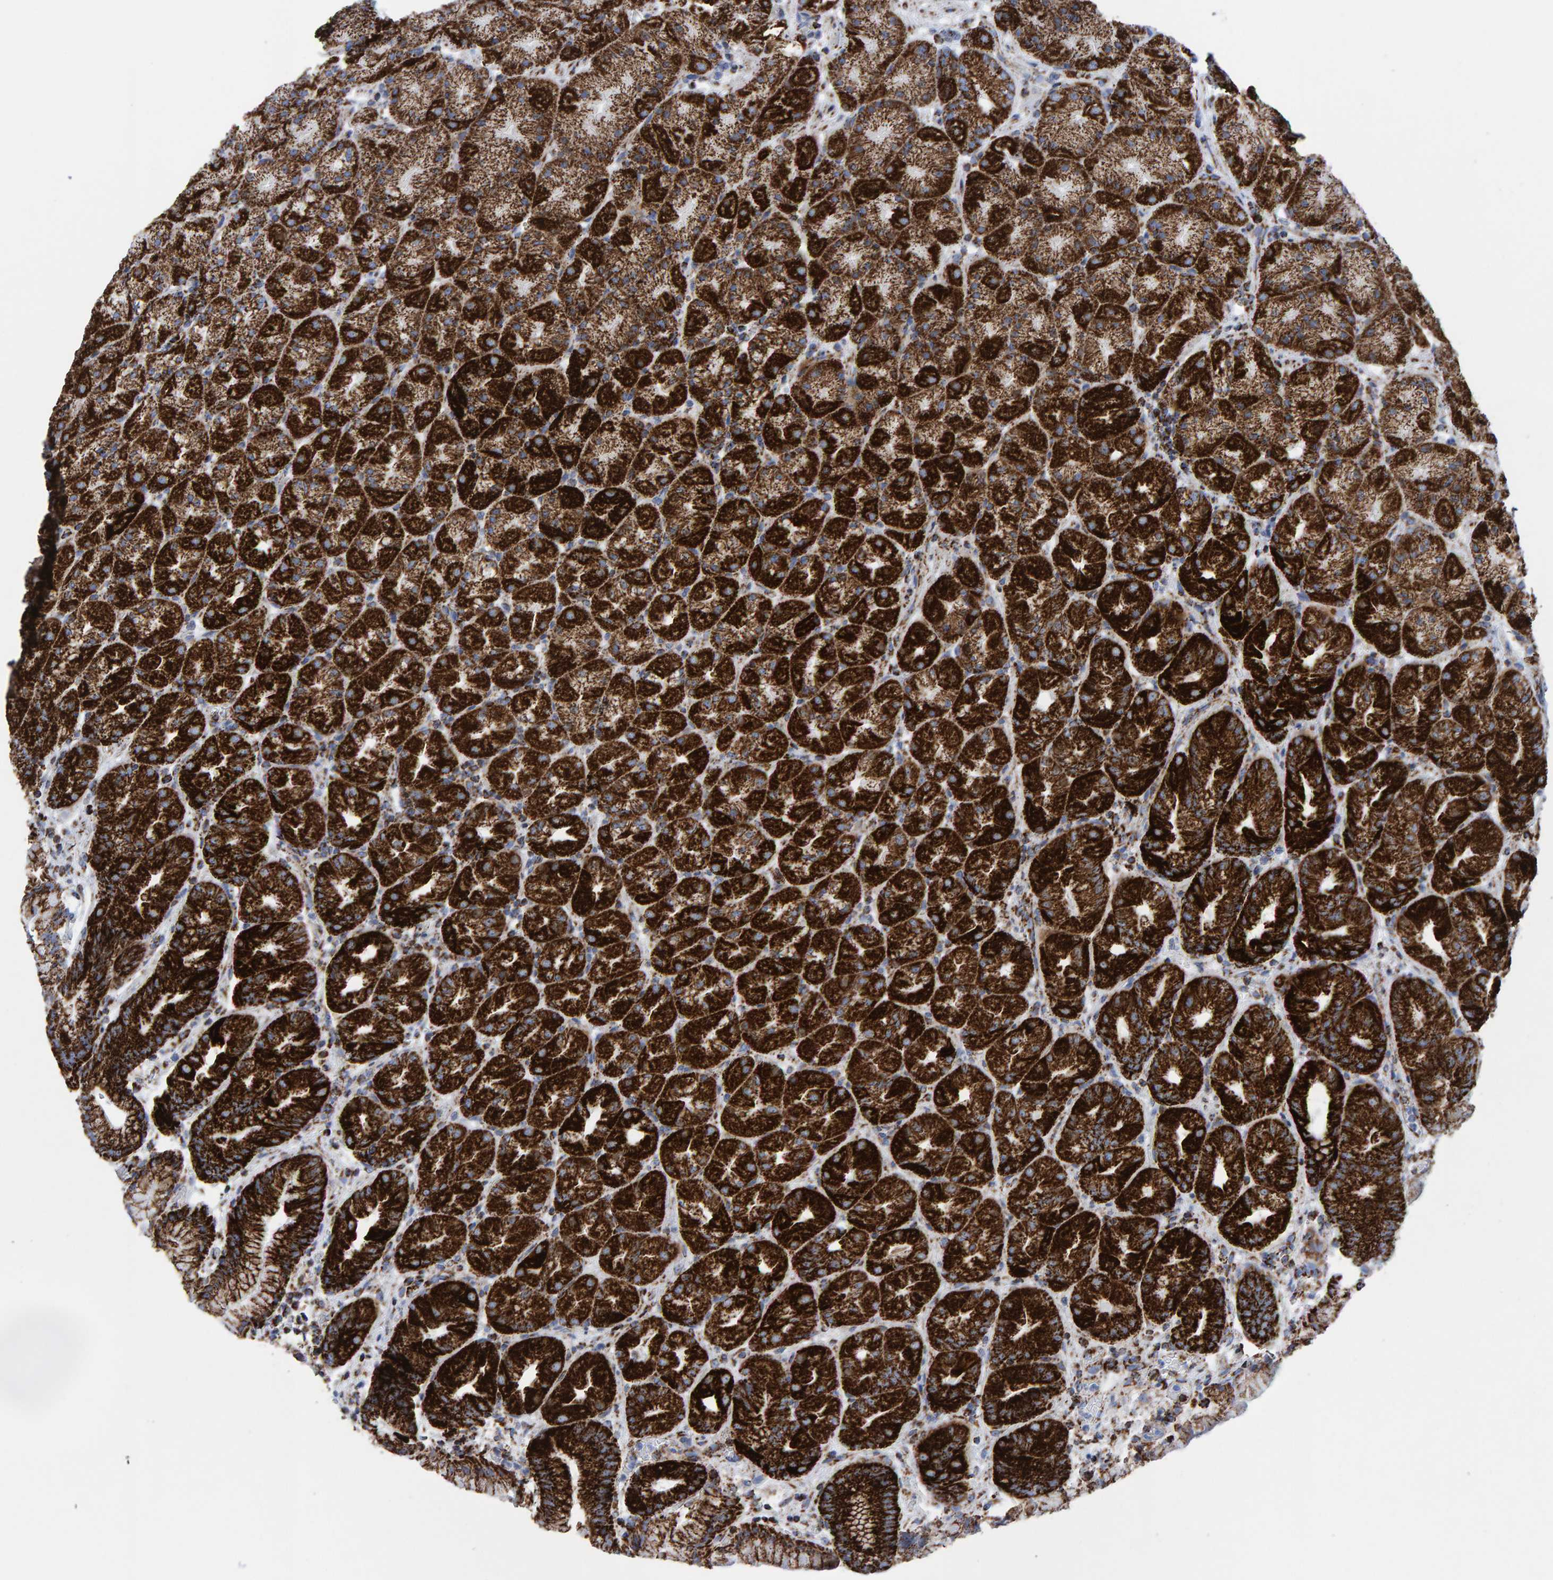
{"staining": {"intensity": "strong", "quantity": ">75%", "location": "cytoplasmic/membranous"}, "tissue": "stomach", "cell_type": "Glandular cells", "image_type": "normal", "snomed": [{"axis": "morphology", "description": "Normal tissue, NOS"}, {"axis": "topography", "description": "Stomach, upper"}, {"axis": "topography", "description": "Stomach"}], "caption": "Glandular cells exhibit strong cytoplasmic/membranous staining in approximately >75% of cells in benign stomach. (Brightfield microscopy of DAB IHC at high magnification).", "gene": "ENSG00000262660", "patient": {"sex": "male", "age": 48}}